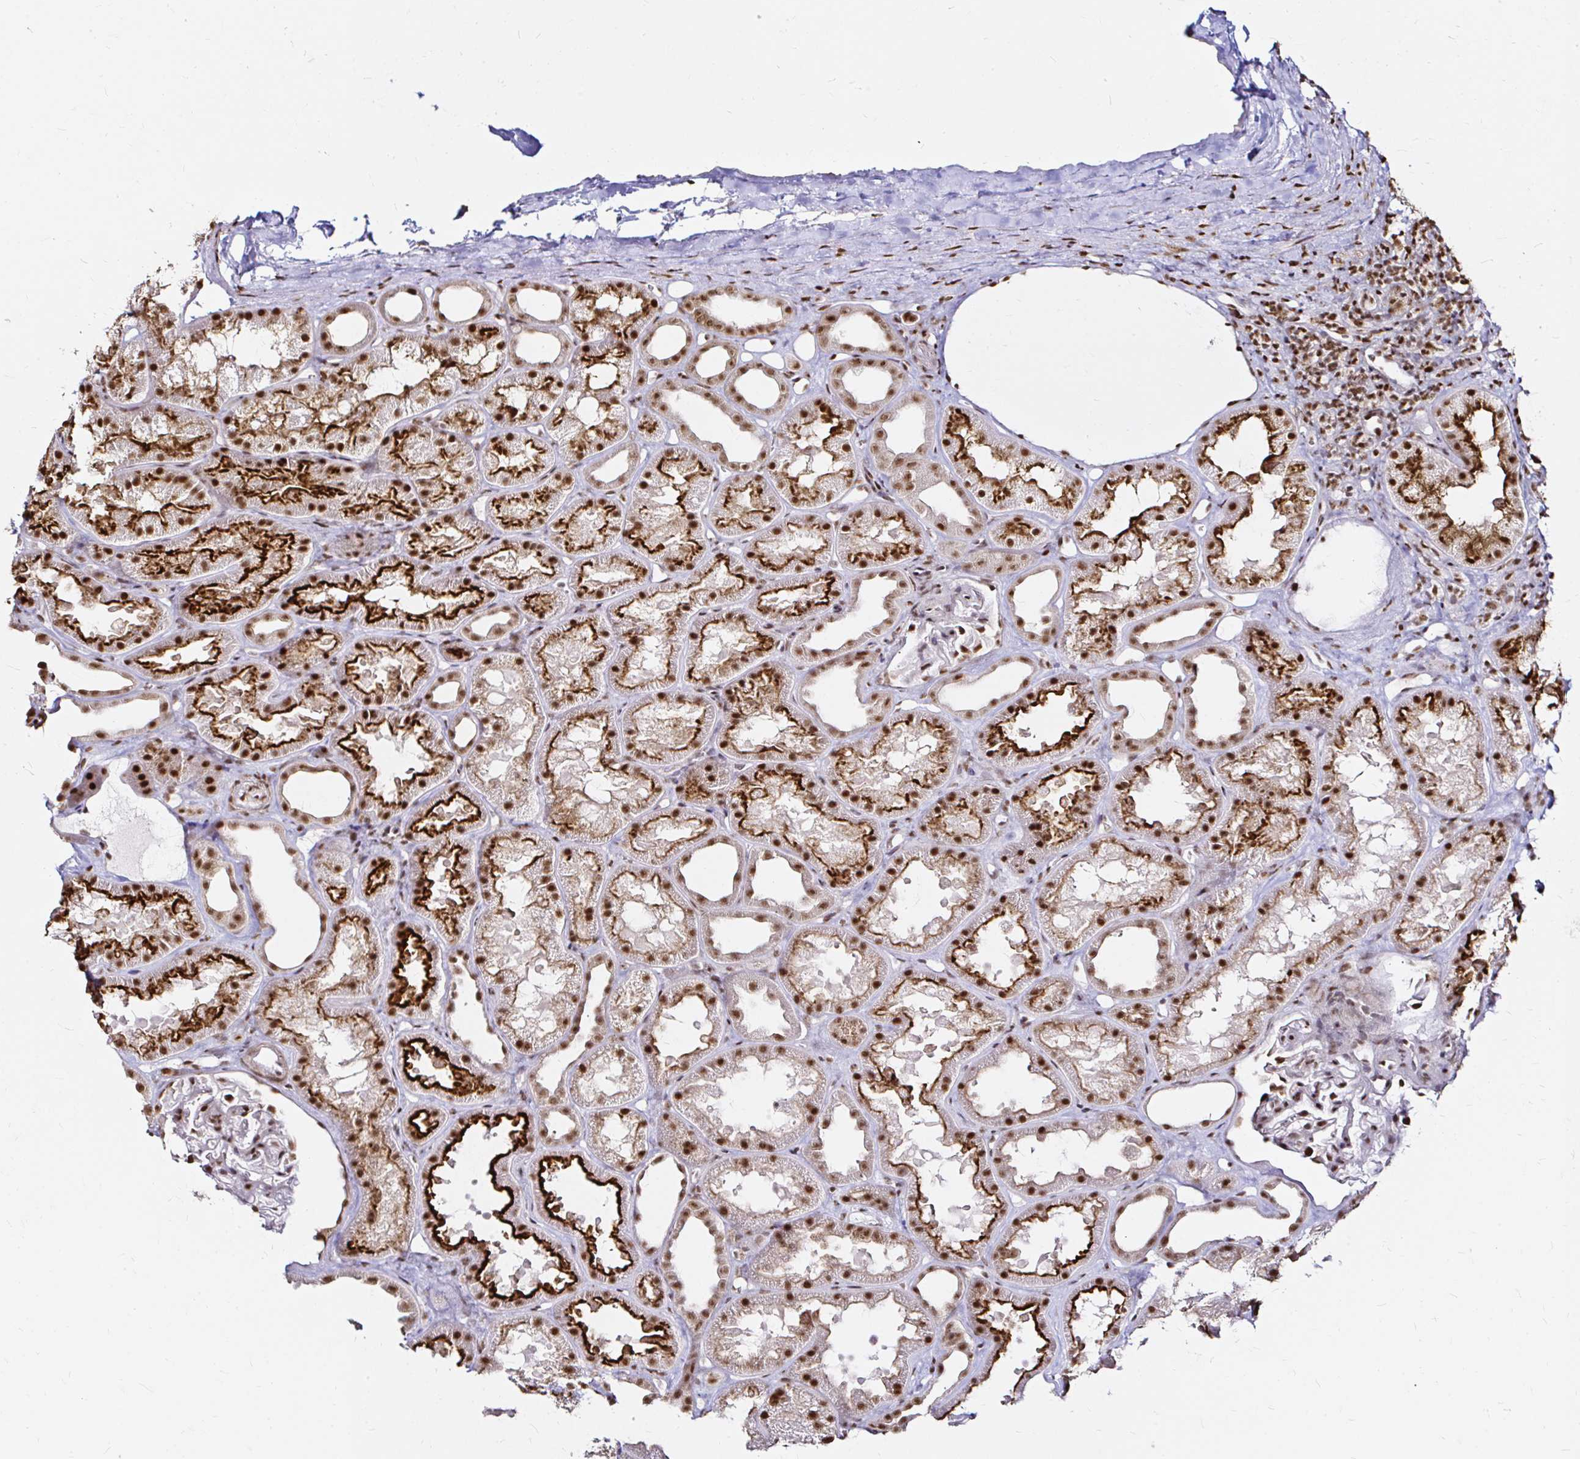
{"staining": {"intensity": "moderate", "quantity": ">75%", "location": "nuclear"}, "tissue": "kidney", "cell_type": "Cells in glomeruli", "image_type": "normal", "snomed": [{"axis": "morphology", "description": "Normal tissue, NOS"}, {"axis": "topography", "description": "Kidney"}], "caption": "Protein positivity by IHC demonstrates moderate nuclear positivity in about >75% of cells in glomeruli in unremarkable kidney.", "gene": "SNRPC", "patient": {"sex": "male", "age": 61}}